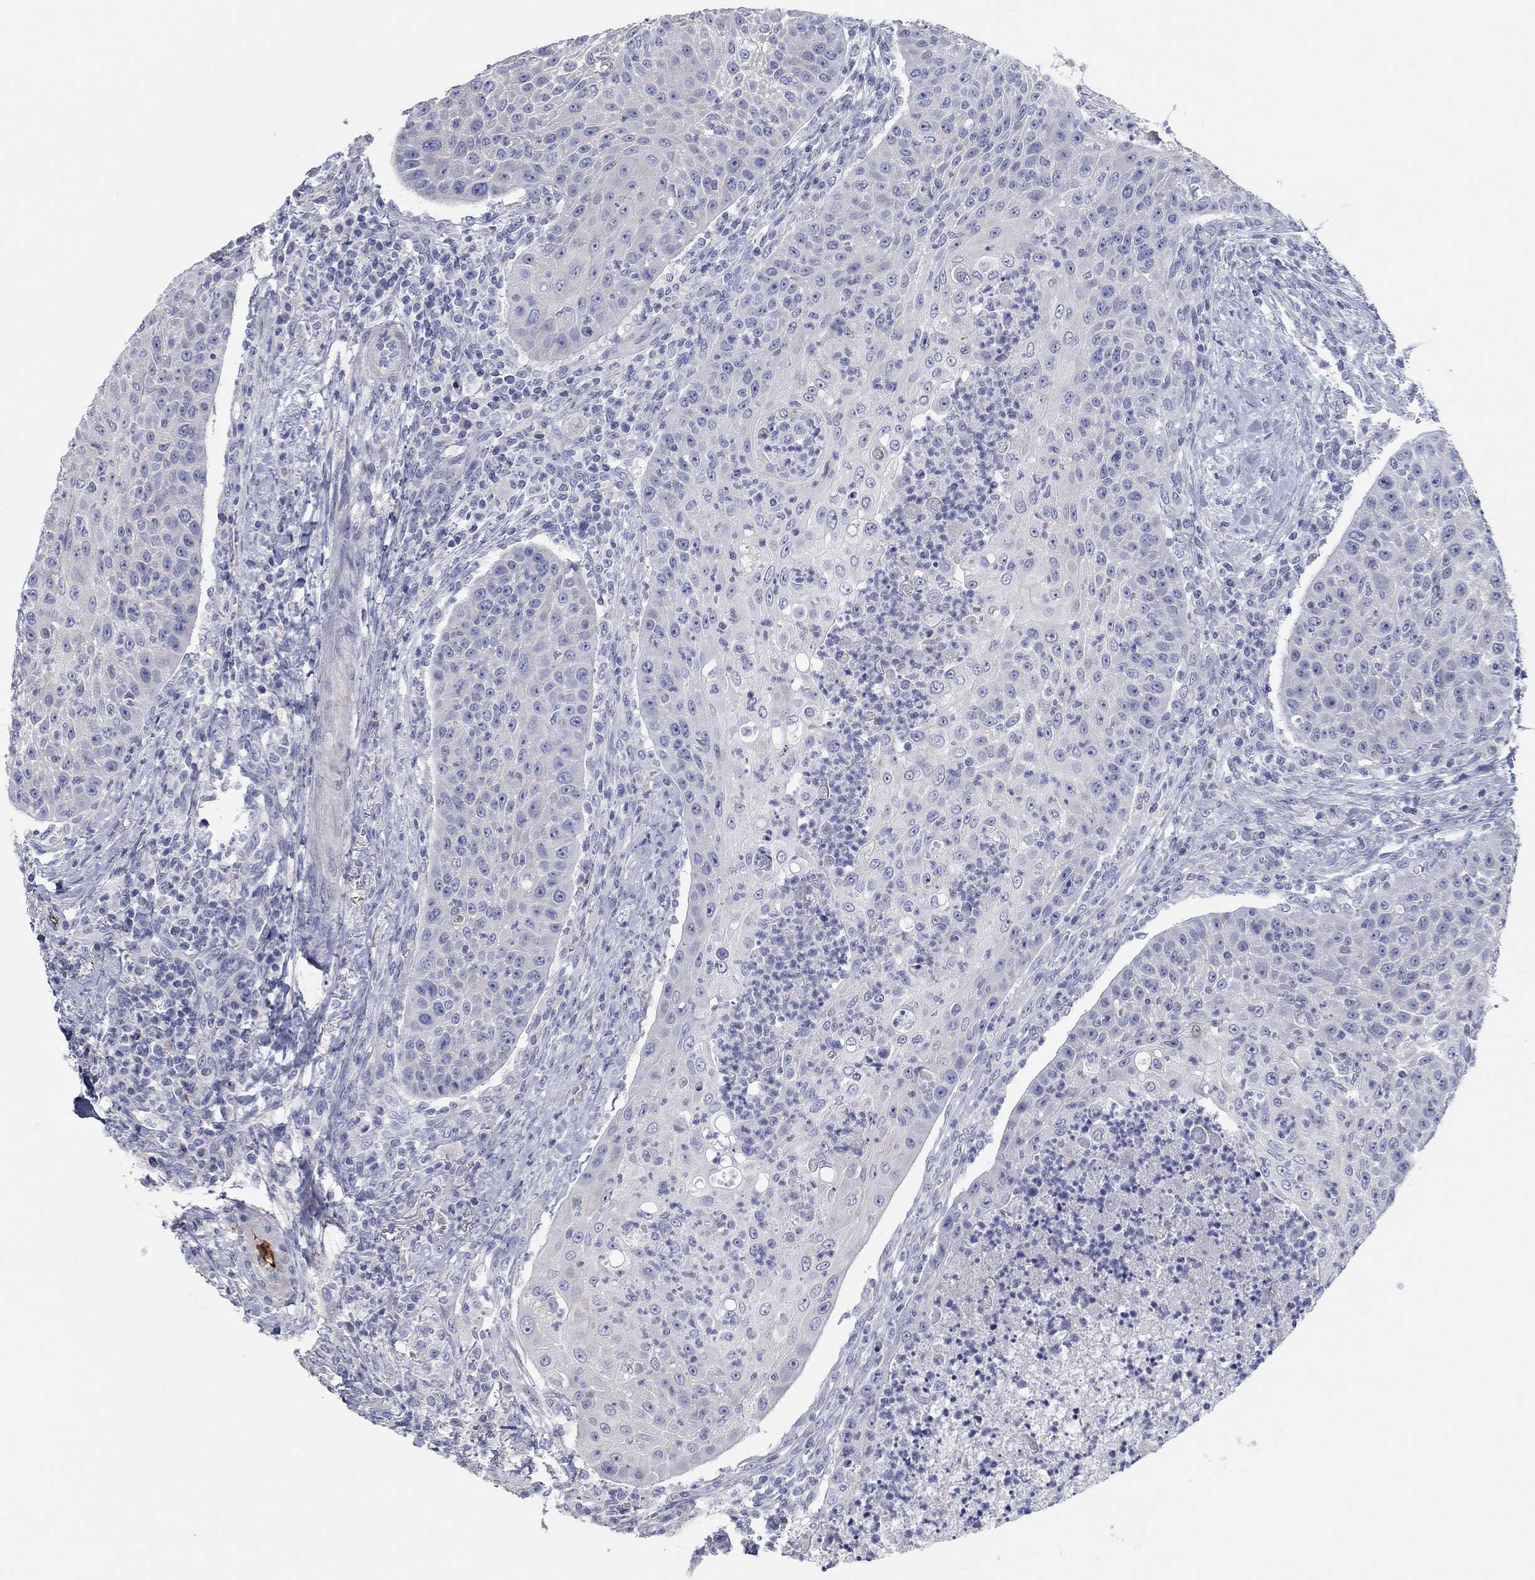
{"staining": {"intensity": "negative", "quantity": "none", "location": "none"}, "tissue": "head and neck cancer", "cell_type": "Tumor cells", "image_type": "cancer", "snomed": [{"axis": "morphology", "description": "Squamous cell carcinoma, NOS"}, {"axis": "topography", "description": "Head-Neck"}], "caption": "Micrograph shows no significant protein expression in tumor cells of head and neck squamous cell carcinoma. Nuclei are stained in blue.", "gene": "APOC3", "patient": {"sex": "male", "age": 69}}